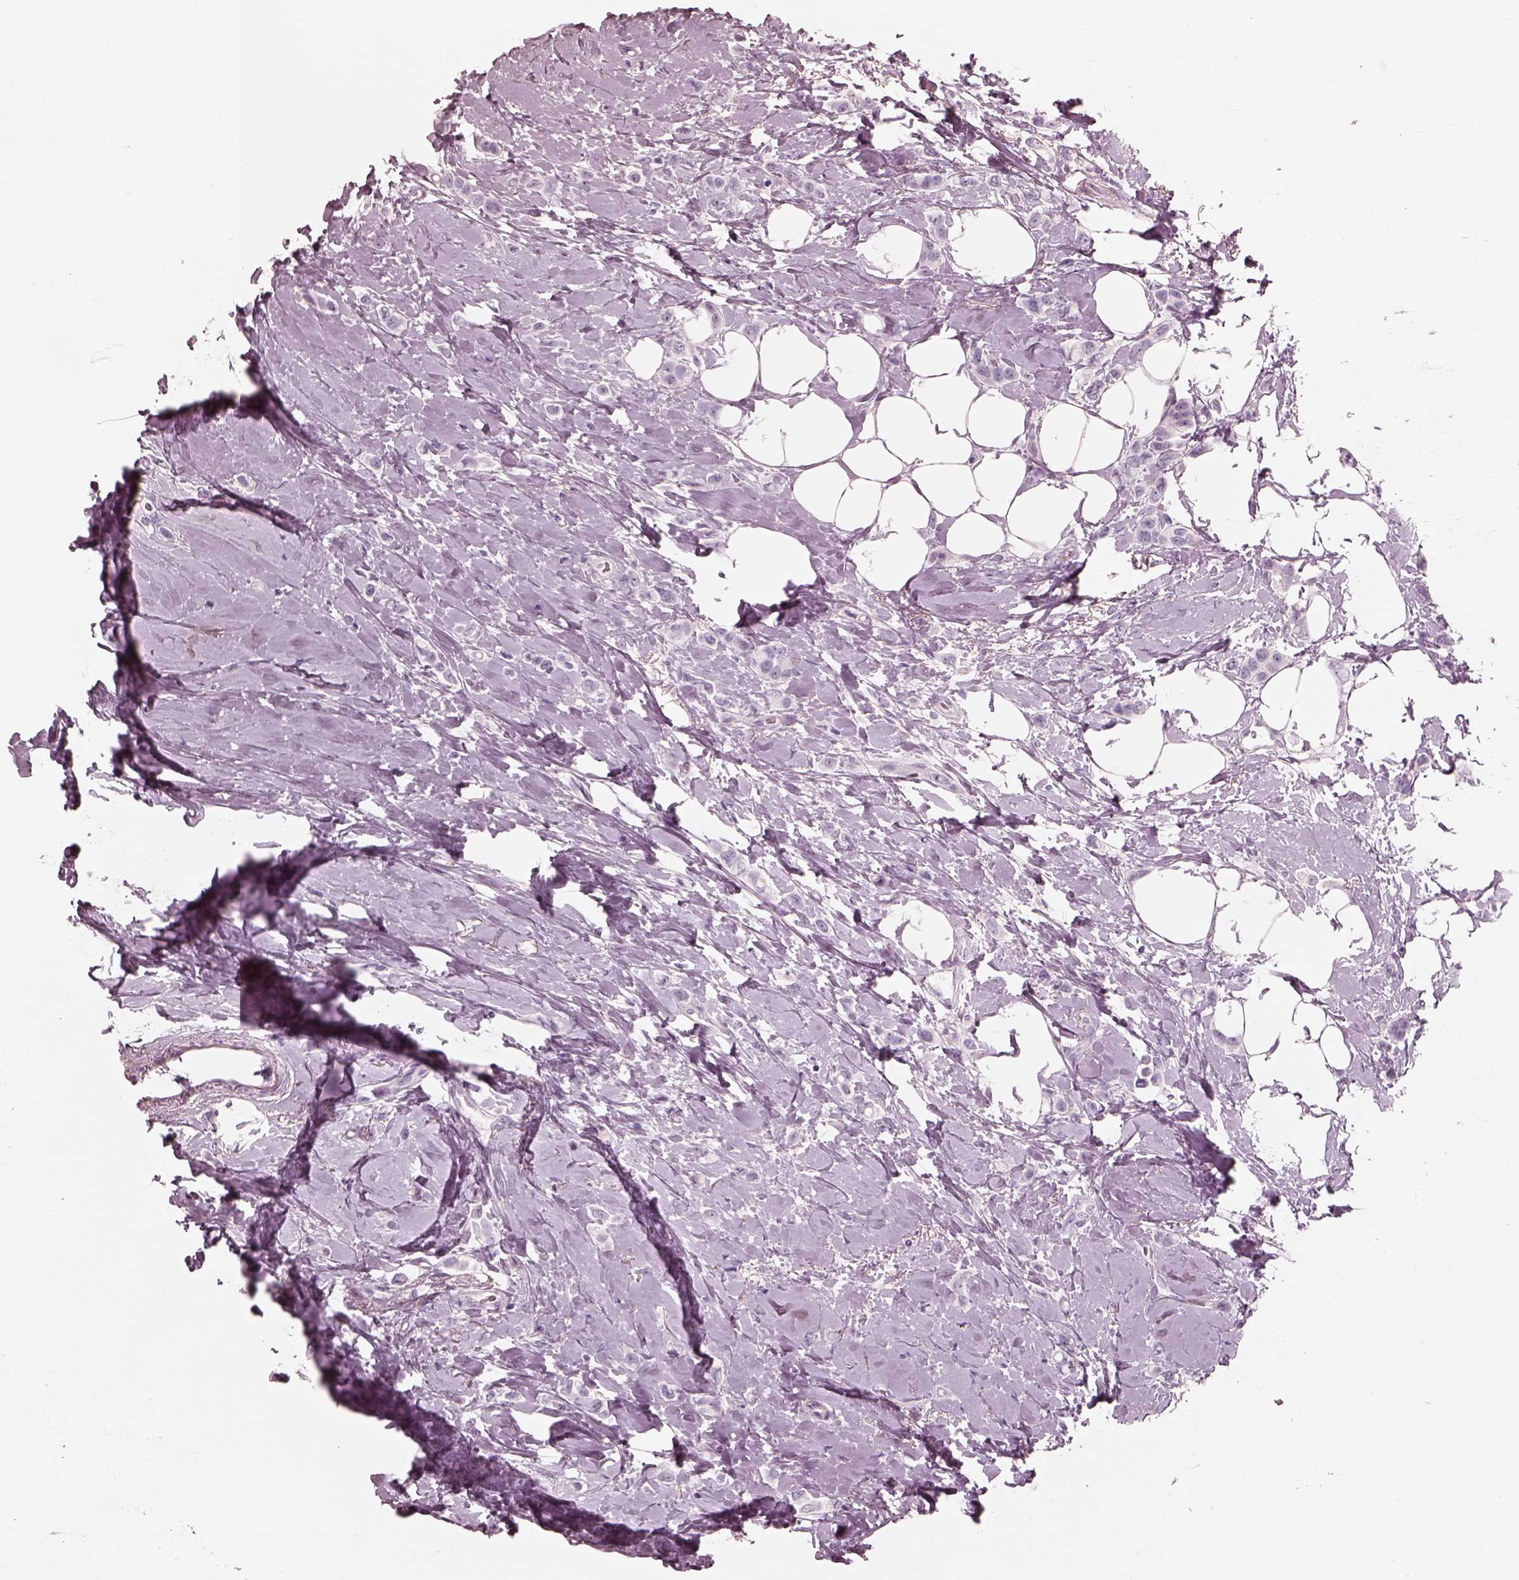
{"staining": {"intensity": "negative", "quantity": "none", "location": "none"}, "tissue": "breast cancer", "cell_type": "Tumor cells", "image_type": "cancer", "snomed": [{"axis": "morphology", "description": "Lobular carcinoma"}, {"axis": "topography", "description": "Breast"}], "caption": "High magnification brightfield microscopy of breast cancer stained with DAB (brown) and counterstained with hematoxylin (blue): tumor cells show no significant expression. (DAB (3,3'-diaminobenzidine) immunohistochemistry (IHC) visualized using brightfield microscopy, high magnification).", "gene": "CADM2", "patient": {"sex": "female", "age": 66}}